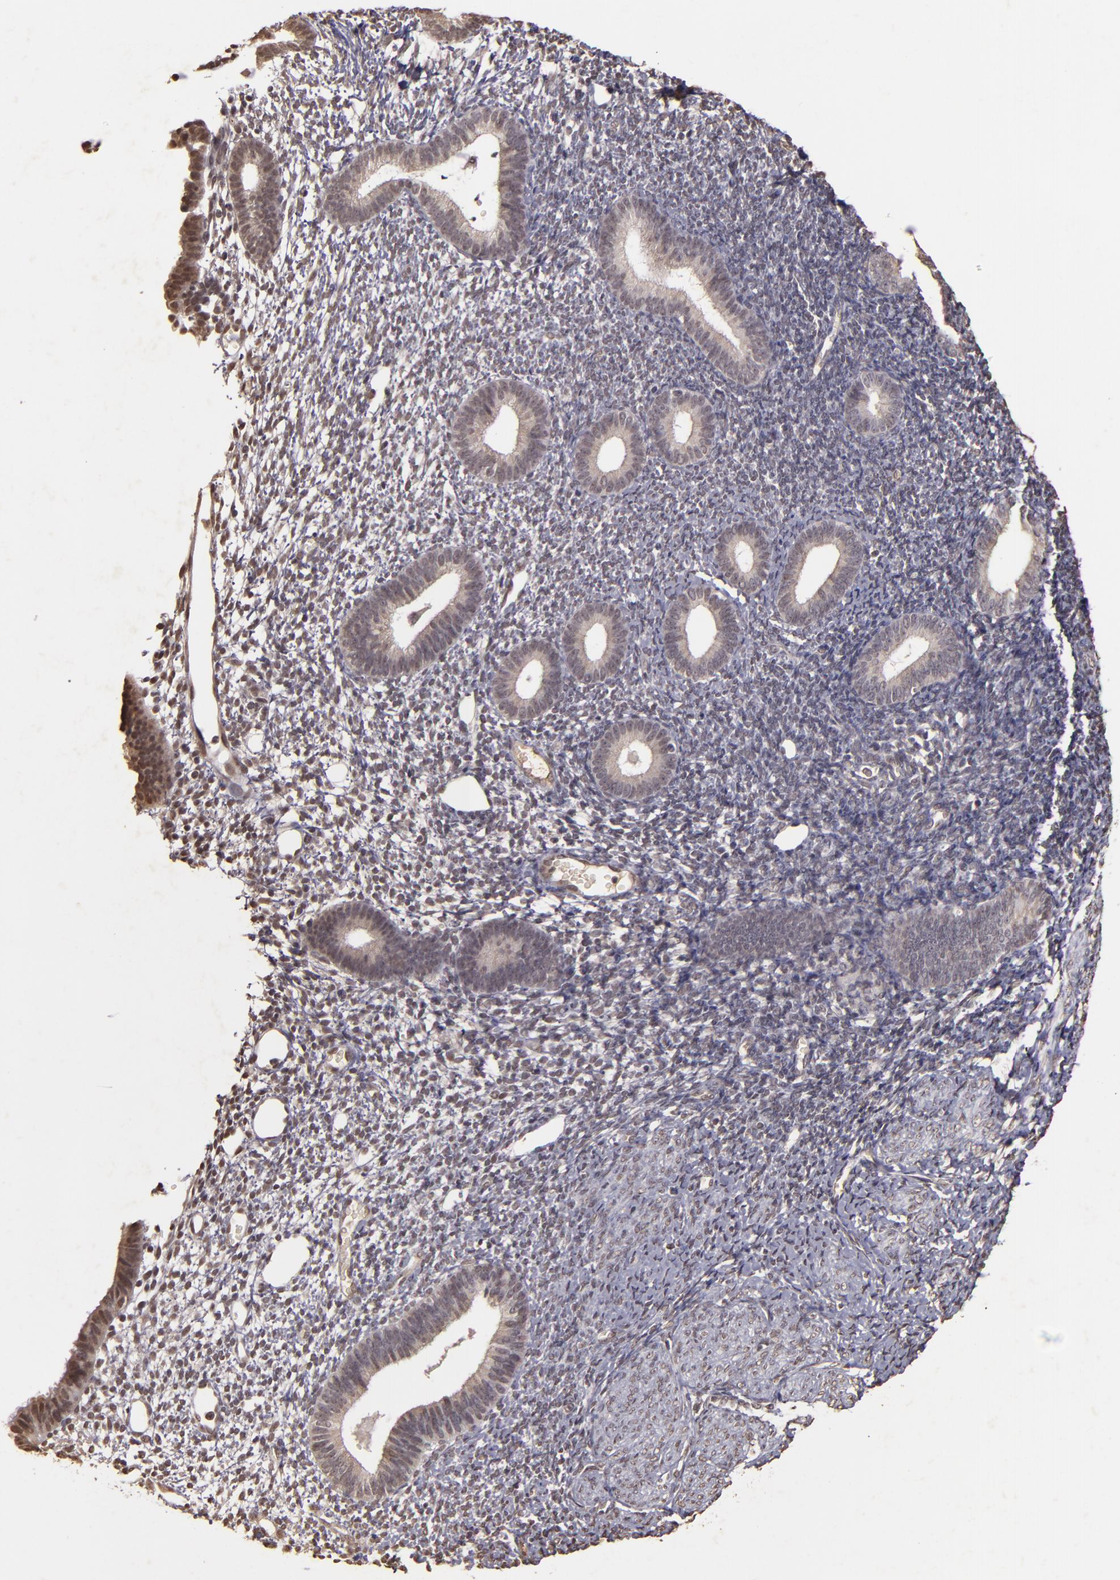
{"staining": {"intensity": "weak", "quantity": "<25%", "location": "cytoplasmic/membranous,nuclear"}, "tissue": "endometrium", "cell_type": "Cells in endometrial stroma", "image_type": "normal", "snomed": [{"axis": "morphology", "description": "Normal tissue, NOS"}, {"axis": "topography", "description": "Smooth muscle"}, {"axis": "topography", "description": "Endometrium"}], "caption": "Normal endometrium was stained to show a protein in brown. There is no significant staining in cells in endometrial stroma. Nuclei are stained in blue.", "gene": "CUL1", "patient": {"sex": "female", "age": 57}}